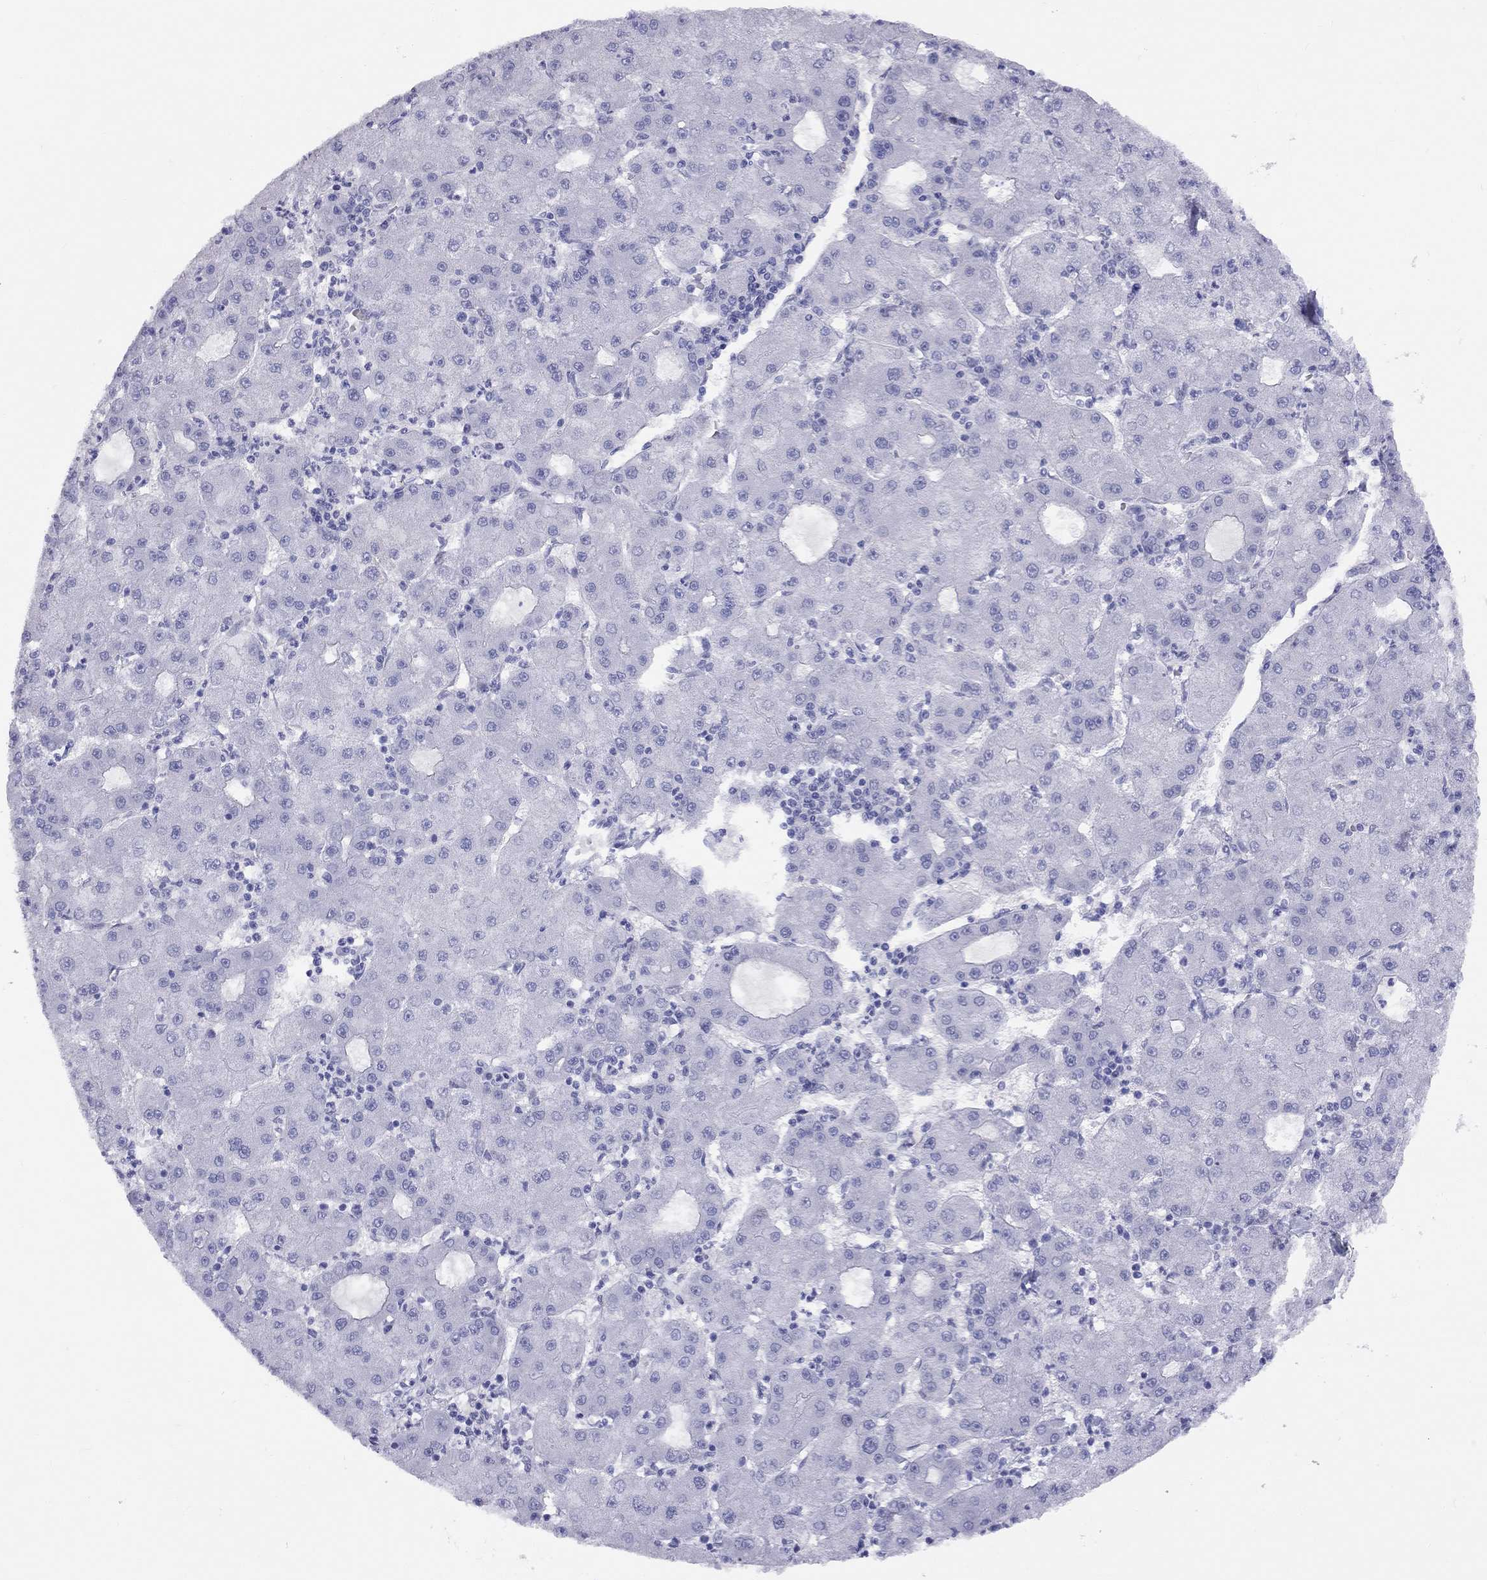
{"staining": {"intensity": "negative", "quantity": "none", "location": "none"}, "tissue": "liver cancer", "cell_type": "Tumor cells", "image_type": "cancer", "snomed": [{"axis": "morphology", "description": "Carcinoma, Hepatocellular, NOS"}, {"axis": "topography", "description": "Liver"}], "caption": "The photomicrograph displays no staining of tumor cells in liver hepatocellular carcinoma.", "gene": "FSCN3", "patient": {"sex": "male", "age": 73}}